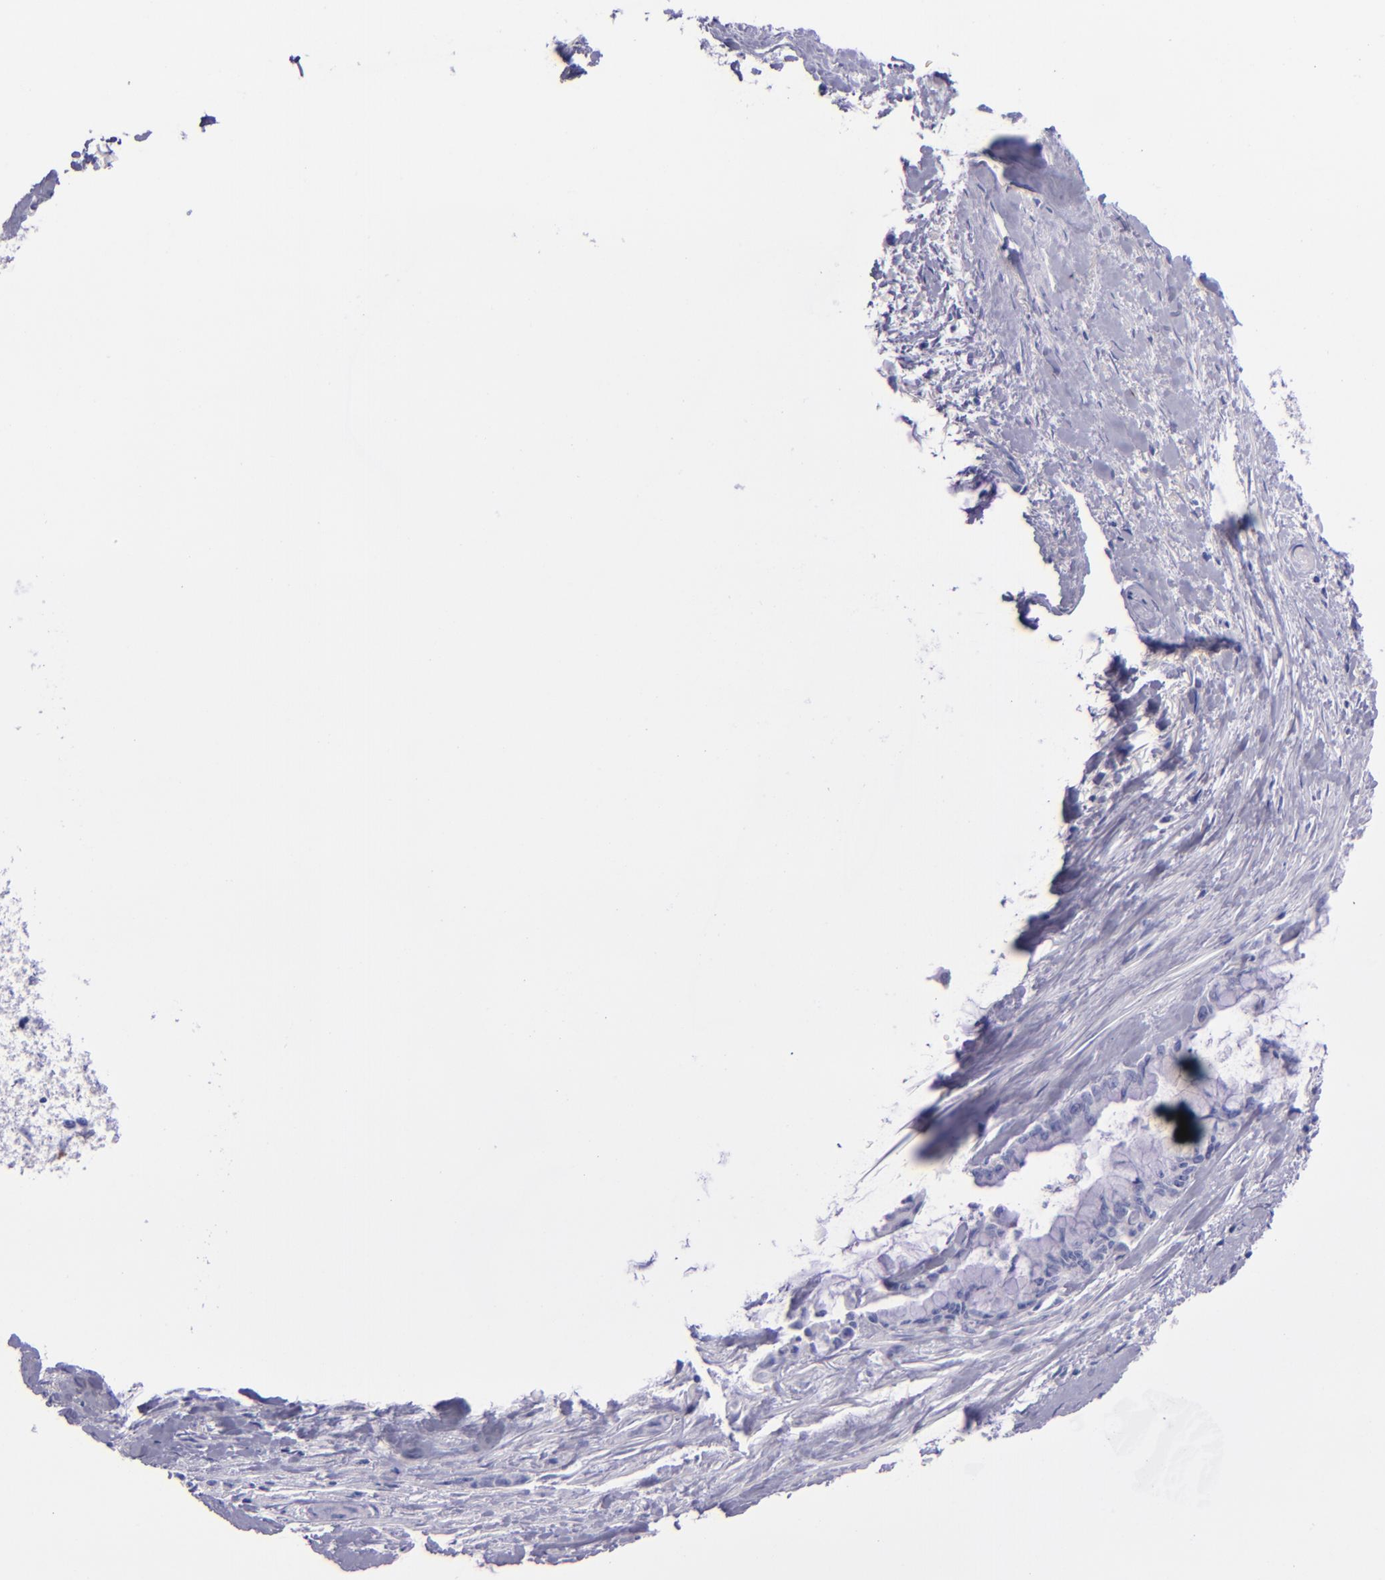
{"staining": {"intensity": "negative", "quantity": "none", "location": "none"}, "tissue": "pancreatic cancer", "cell_type": "Tumor cells", "image_type": "cancer", "snomed": [{"axis": "morphology", "description": "Adenocarcinoma, NOS"}, {"axis": "topography", "description": "Pancreas"}], "caption": "Pancreatic cancer stained for a protein using IHC exhibits no positivity tumor cells.", "gene": "TNNT3", "patient": {"sex": "male", "age": 59}}